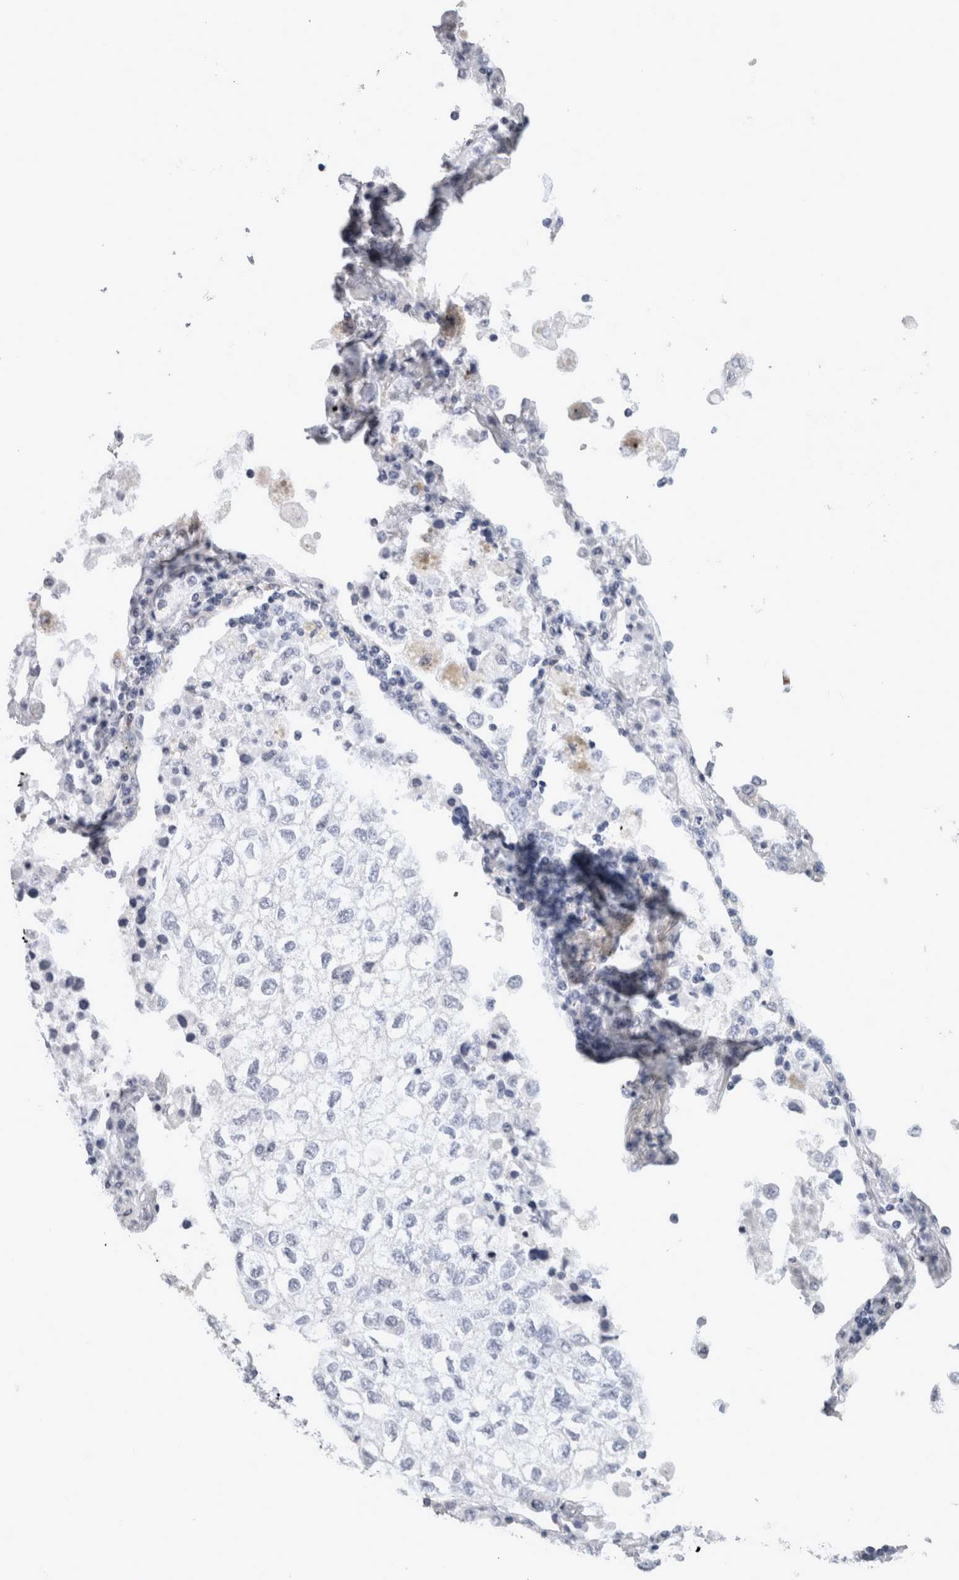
{"staining": {"intensity": "negative", "quantity": "none", "location": "none"}, "tissue": "lung cancer", "cell_type": "Tumor cells", "image_type": "cancer", "snomed": [{"axis": "morphology", "description": "Adenocarcinoma, NOS"}, {"axis": "topography", "description": "Lung"}], "caption": "DAB immunohistochemical staining of lung cancer demonstrates no significant staining in tumor cells.", "gene": "TCAP", "patient": {"sex": "male", "age": 63}}